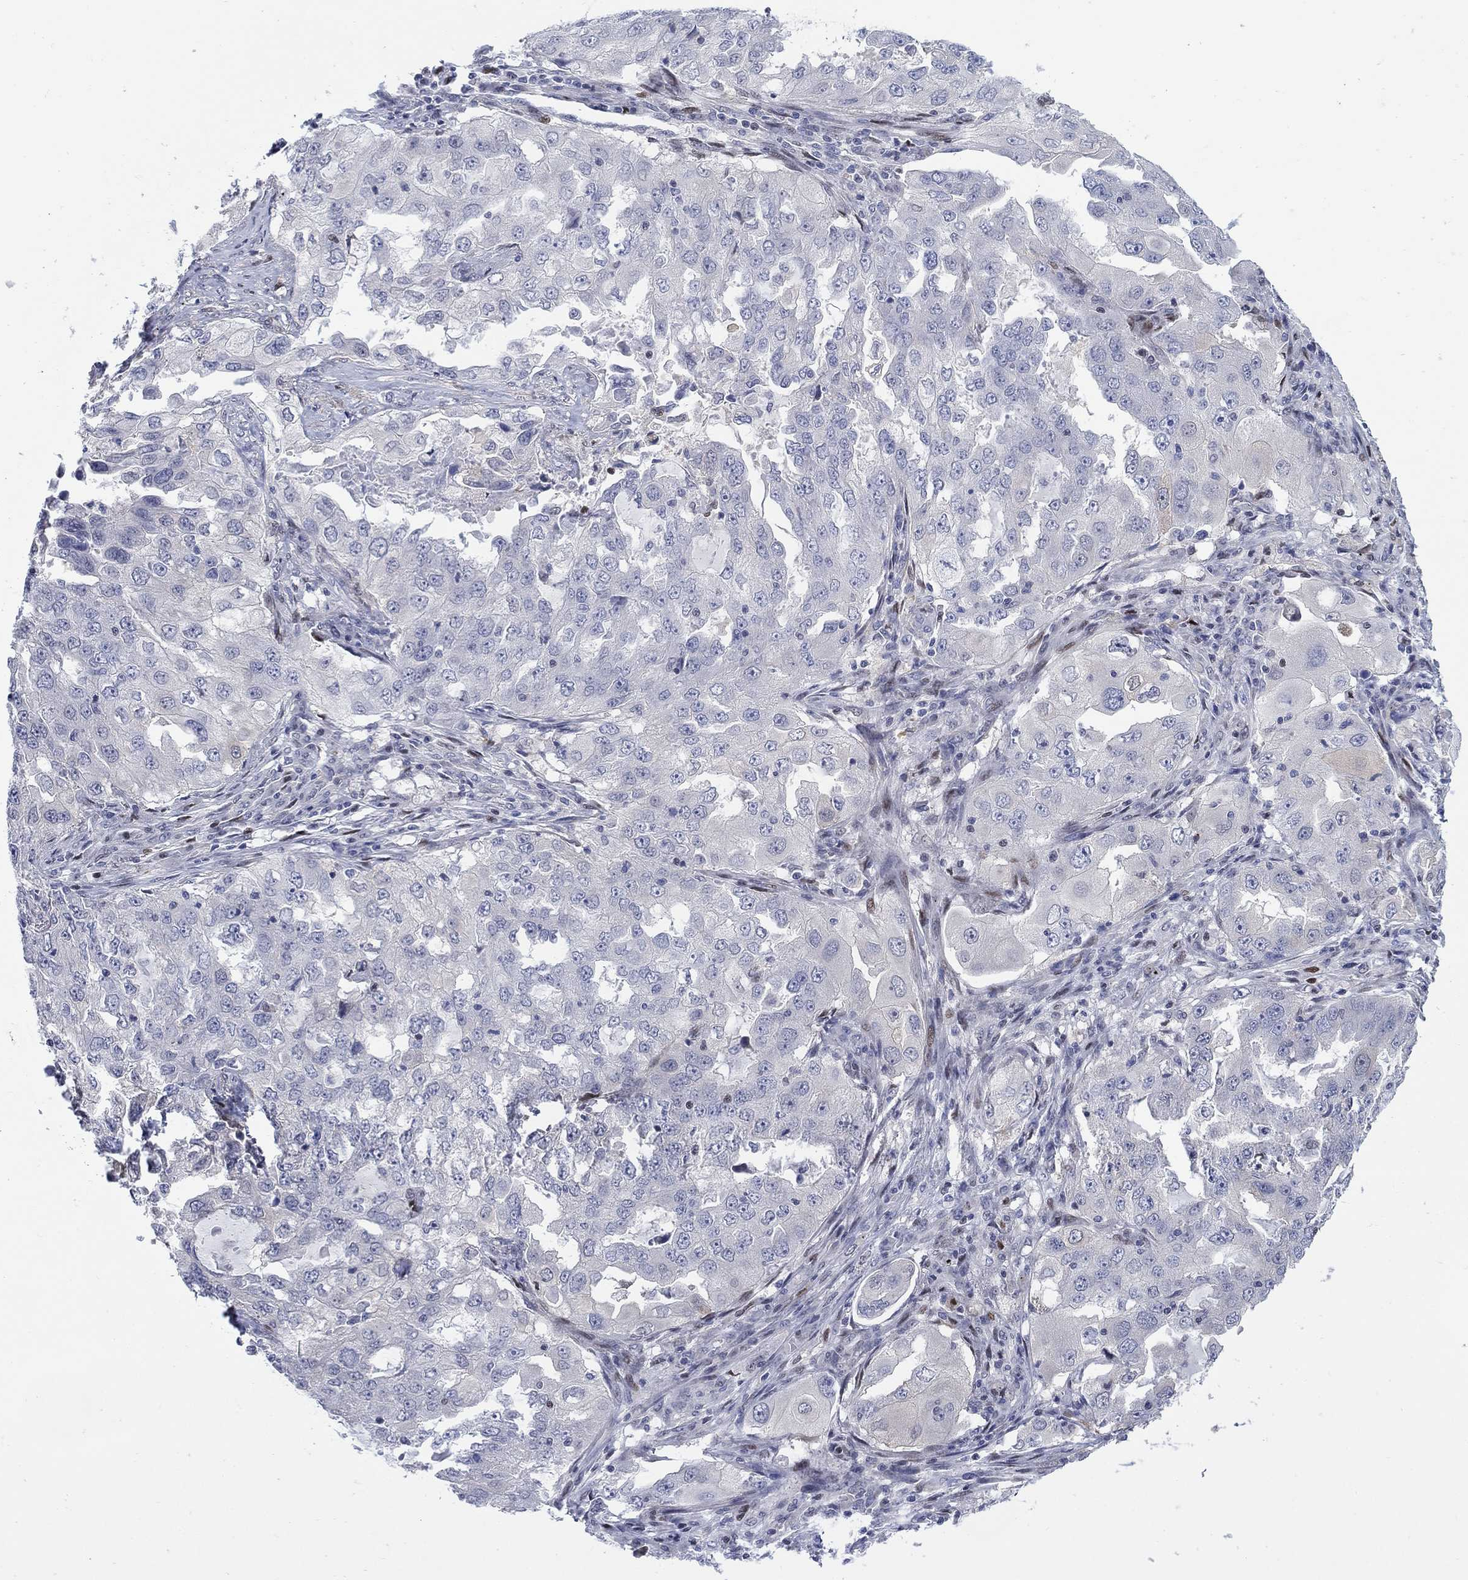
{"staining": {"intensity": "negative", "quantity": "none", "location": "none"}, "tissue": "lung cancer", "cell_type": "Tumor cells", "image_type": "cancer", "snomed": [{"axis": "morphology", "description": "Adenocarcinoma, NOS"}, {"axis": "topography", "description": "Lung"}], "caption": "Tumor cells are negative for protein expression in human lung cancer. (DAB (3,3'-diaminobenzidine) immunohistochemistry with hematoxylin counter stain).", "gene": "MYO3A", "patient": {"sex": "female", "age": 61}}